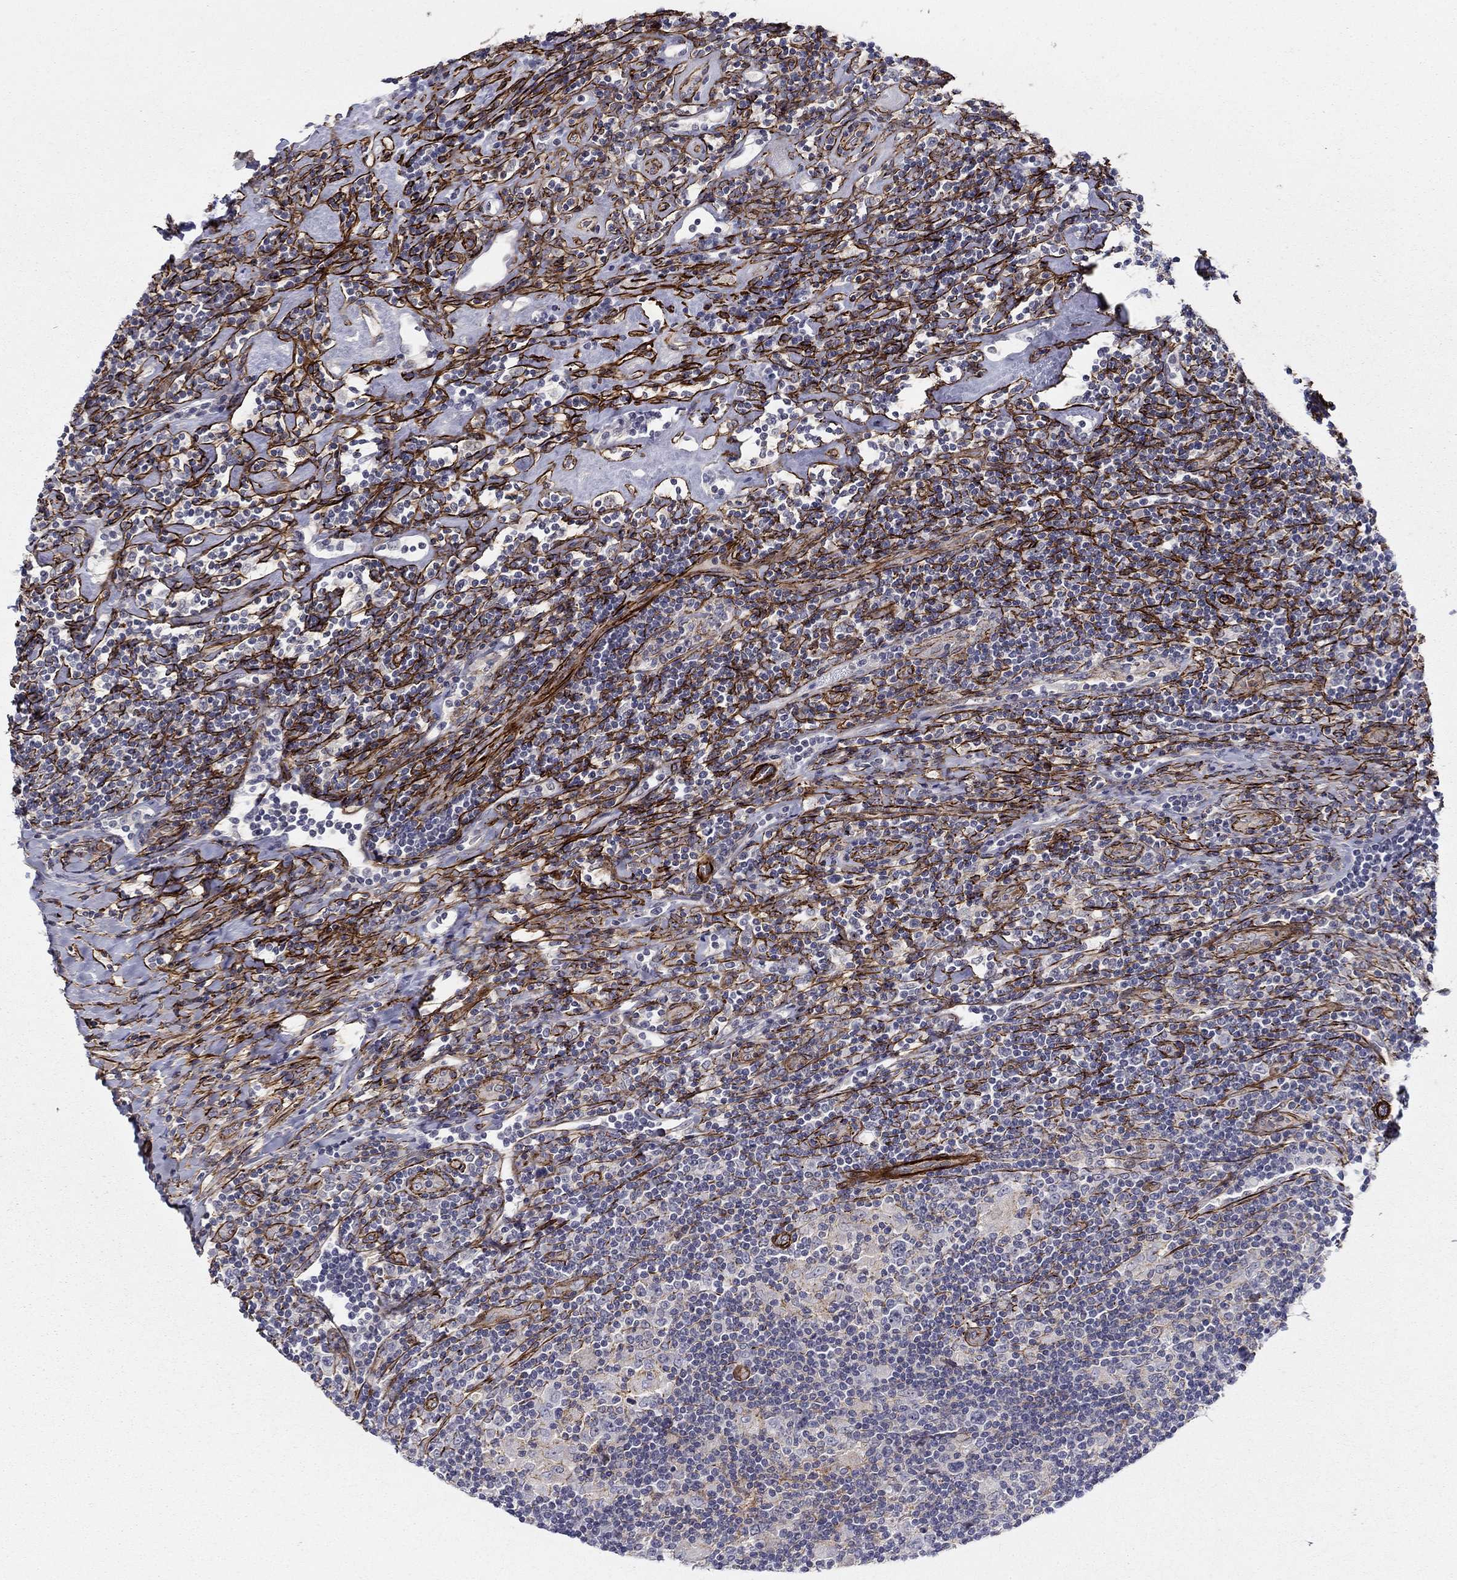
{"staining": {"intensity": "negative", "quantity": "none", "location": "none"}, "tissue": "lymphoma", "cell_type": "Tumor cells", "image_type": "cancer", "snomed": [{"axis": "morphology", "description": "Hodgkin's disease, NOS"}, {"axis": "topography", "description": "Lymph node"}], "caption": "Hodgkin's disease was stained to show a protein in brown. There is no significant expression in tumor cells.", "gene": "KRBA1", "patient": {"sex": "male", "age": 40}}